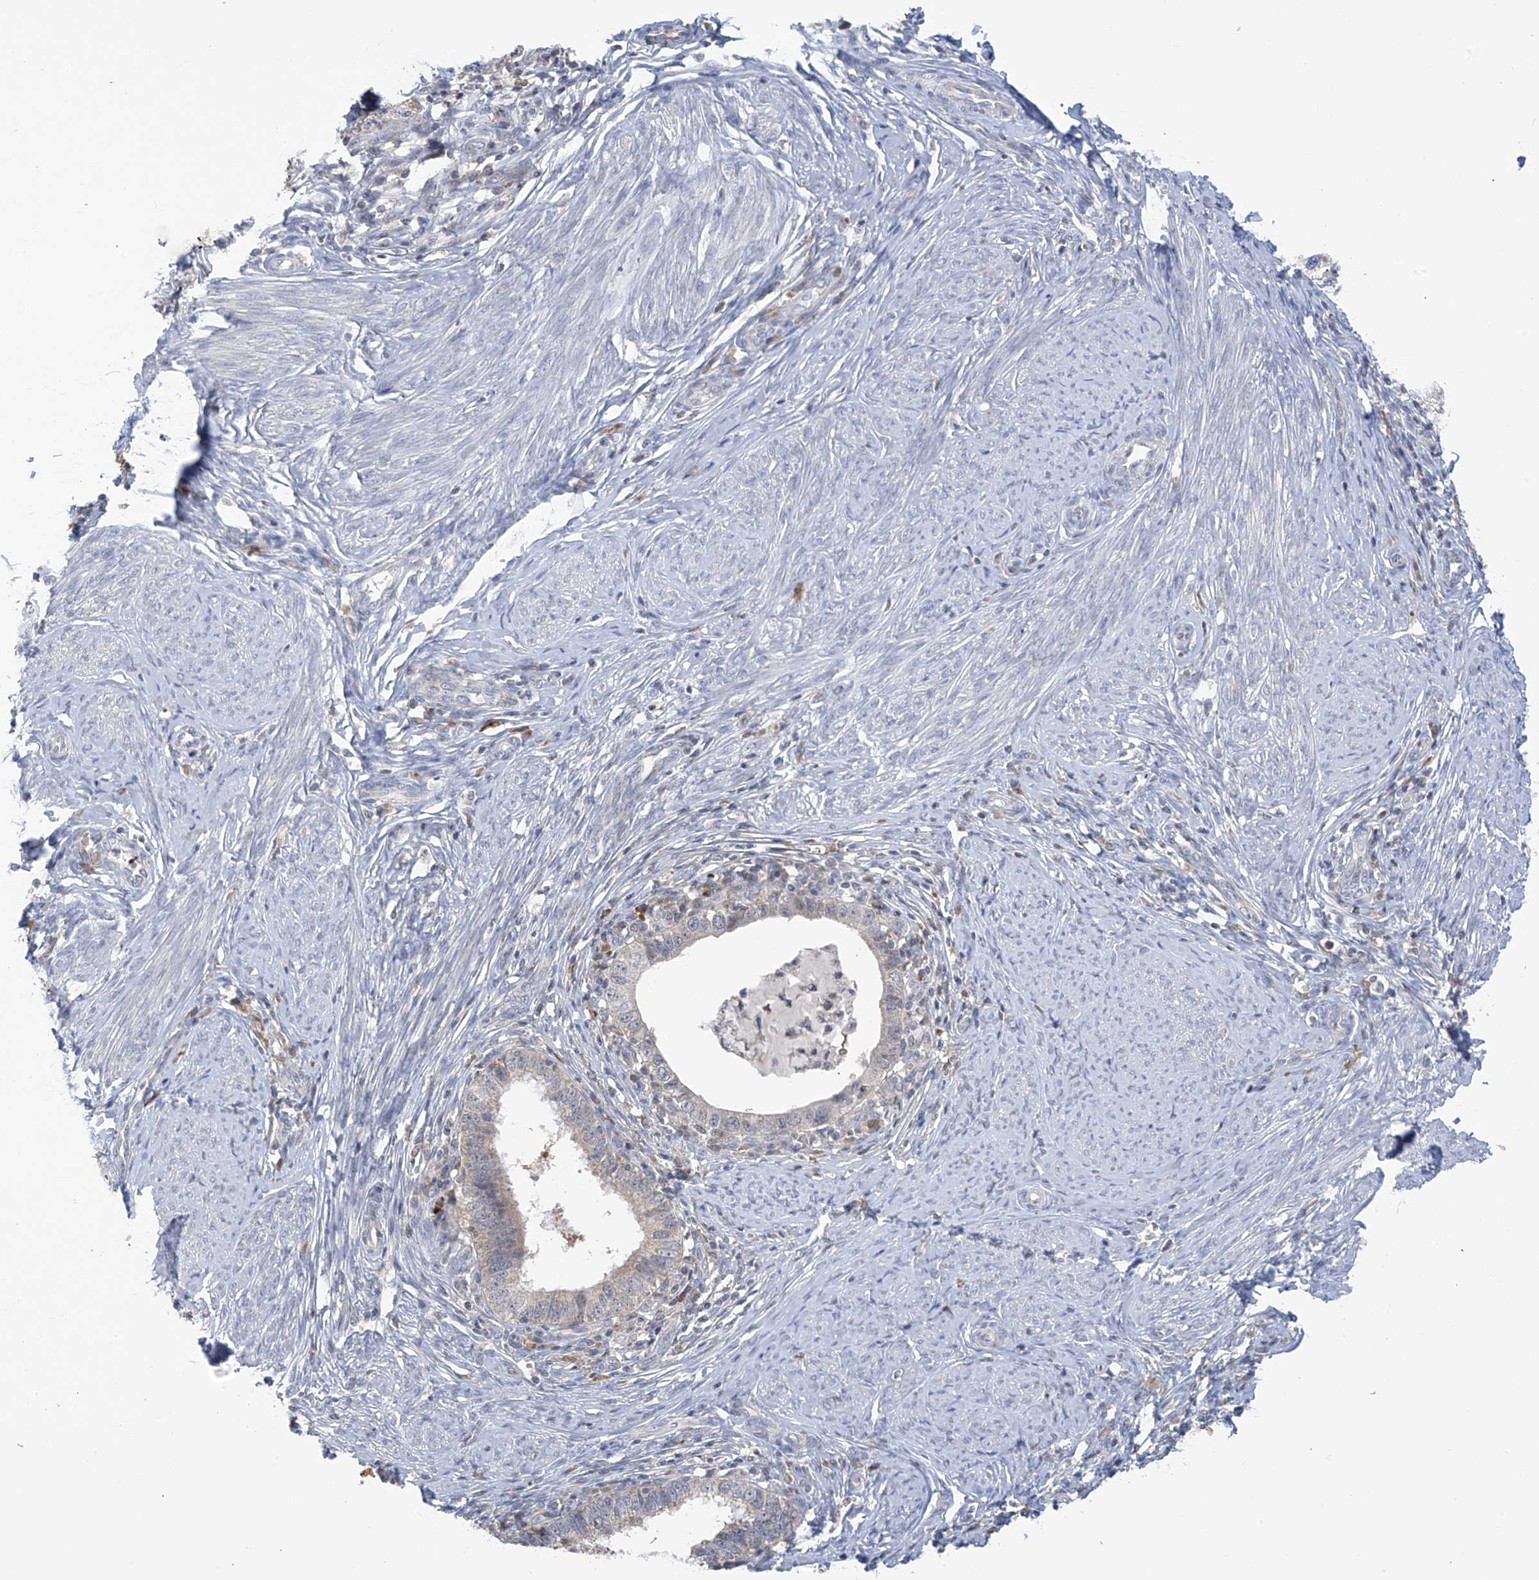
{"staining": {"intensity": "weak", "quantity": "<25%", "location": "cytoplasmic/membranous"}, "tissue": "cervical cancer", "cell_type": "Tumor cells", "image_type": "cancer", "snomed": [{"axis": "morphology", "description": "Adenocarcinoma, NOS"}, {"axis": "topography", "description": "Cervix"}], "caption": "Immunohistochemistry photomicrograph of neoplastic tissue: adenocarcinoma (cervical) stained with DAB displays no significant protein staining in tumor cells.", "gene": "SLCO4A1", "patient": {"sex": "female", "age": 36}}